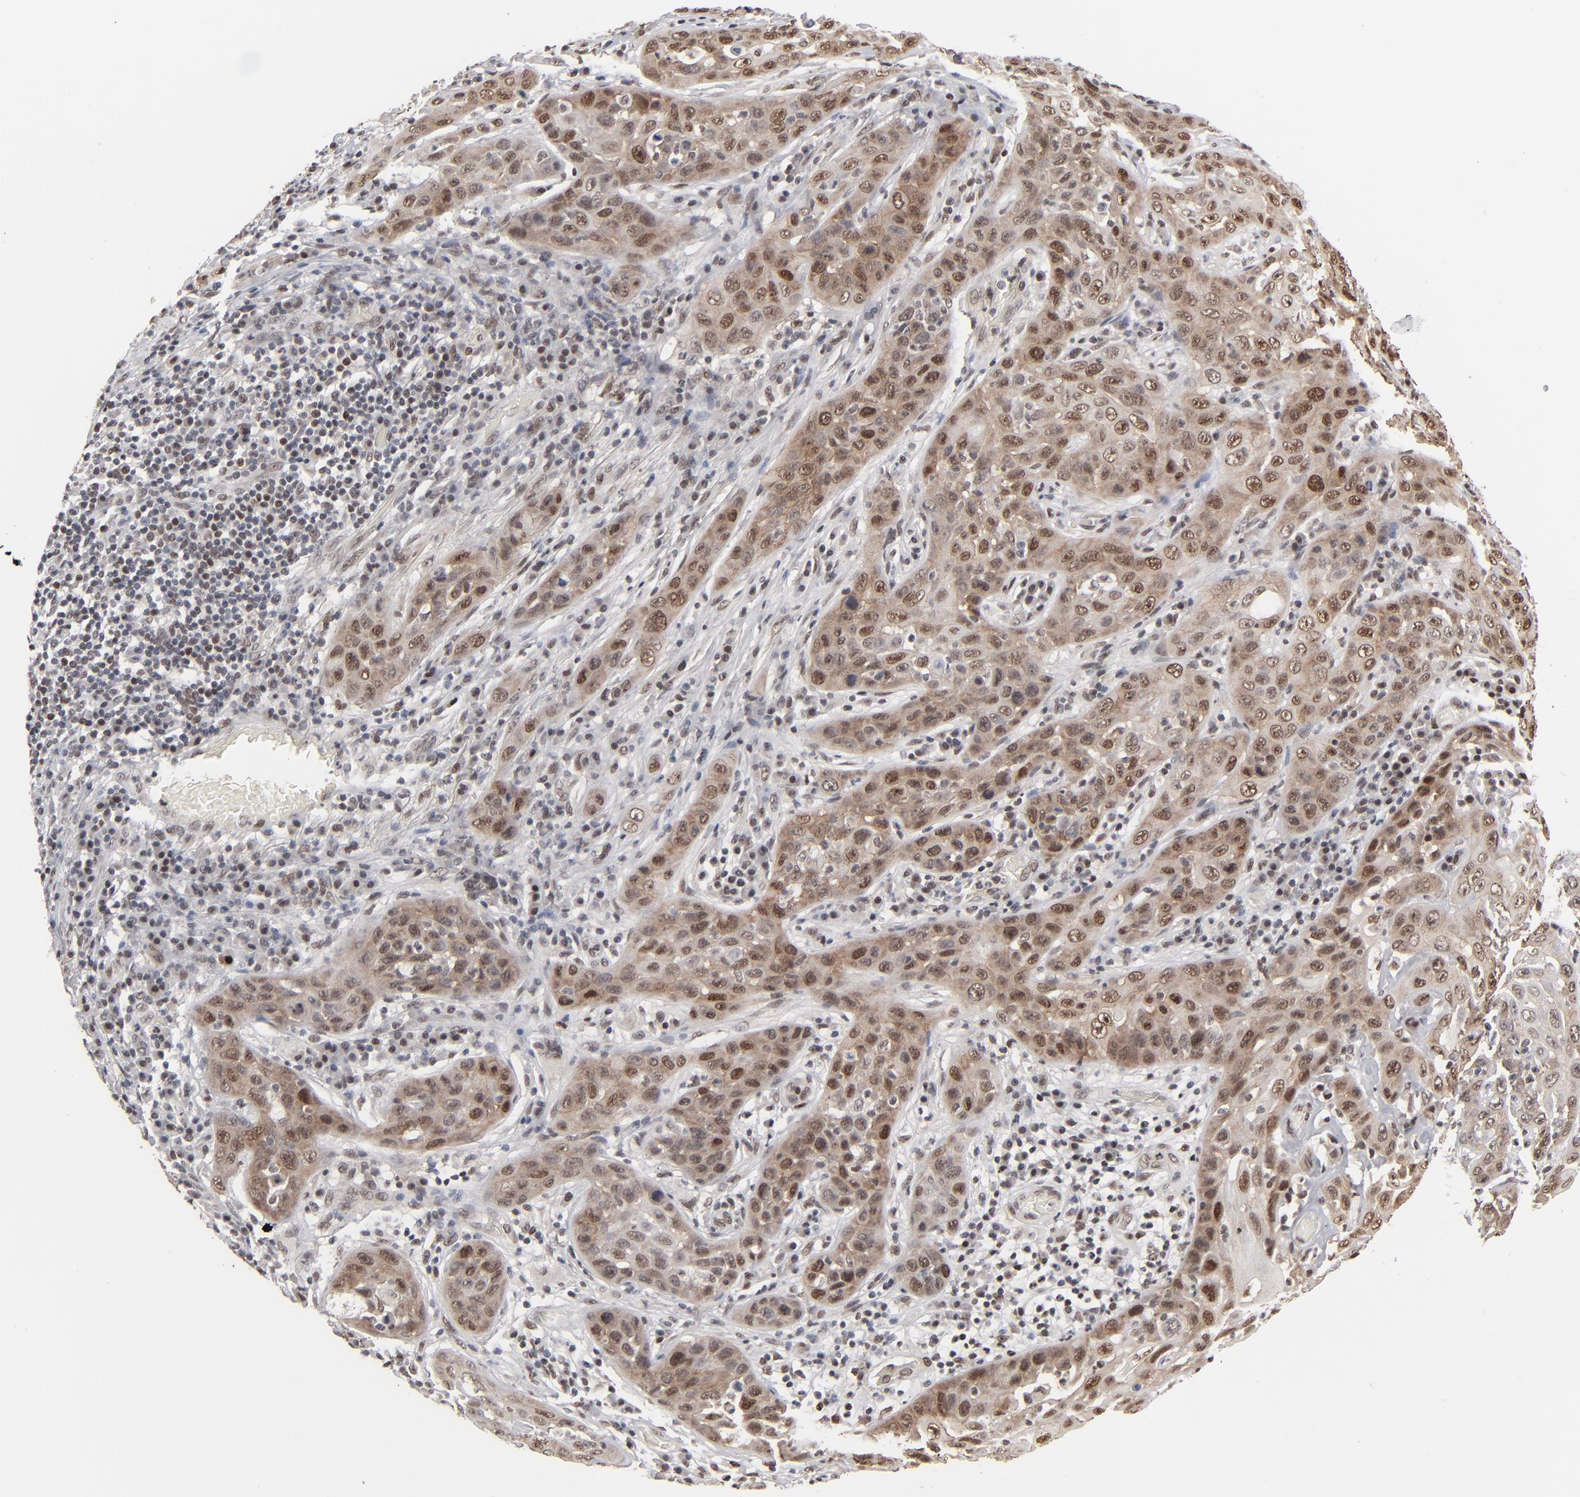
{"staining": {"intensity": "moderate", "quantity": ">75%", "location": "cytoplasmic/membranous,nuclear"}, "tissue": "skin cancer", "cell_type": "Tumor cells", "image_type": "cancer", "snomed": [{"axis": "morphology", "description": "Squamous cell carcinoma, NOS"}, {"axis": "topography", "description": "Skin"}], "caption": "Immunohistochemical staining of human squamous cell carcinoma (skin) demonstrates medium levels of moderate cytoplasmic/membranous and nuclear protein expression in approximately >75% of tumor cells.", "gene": "IRF9", "patient": {"sex": "male", "age": 84}}